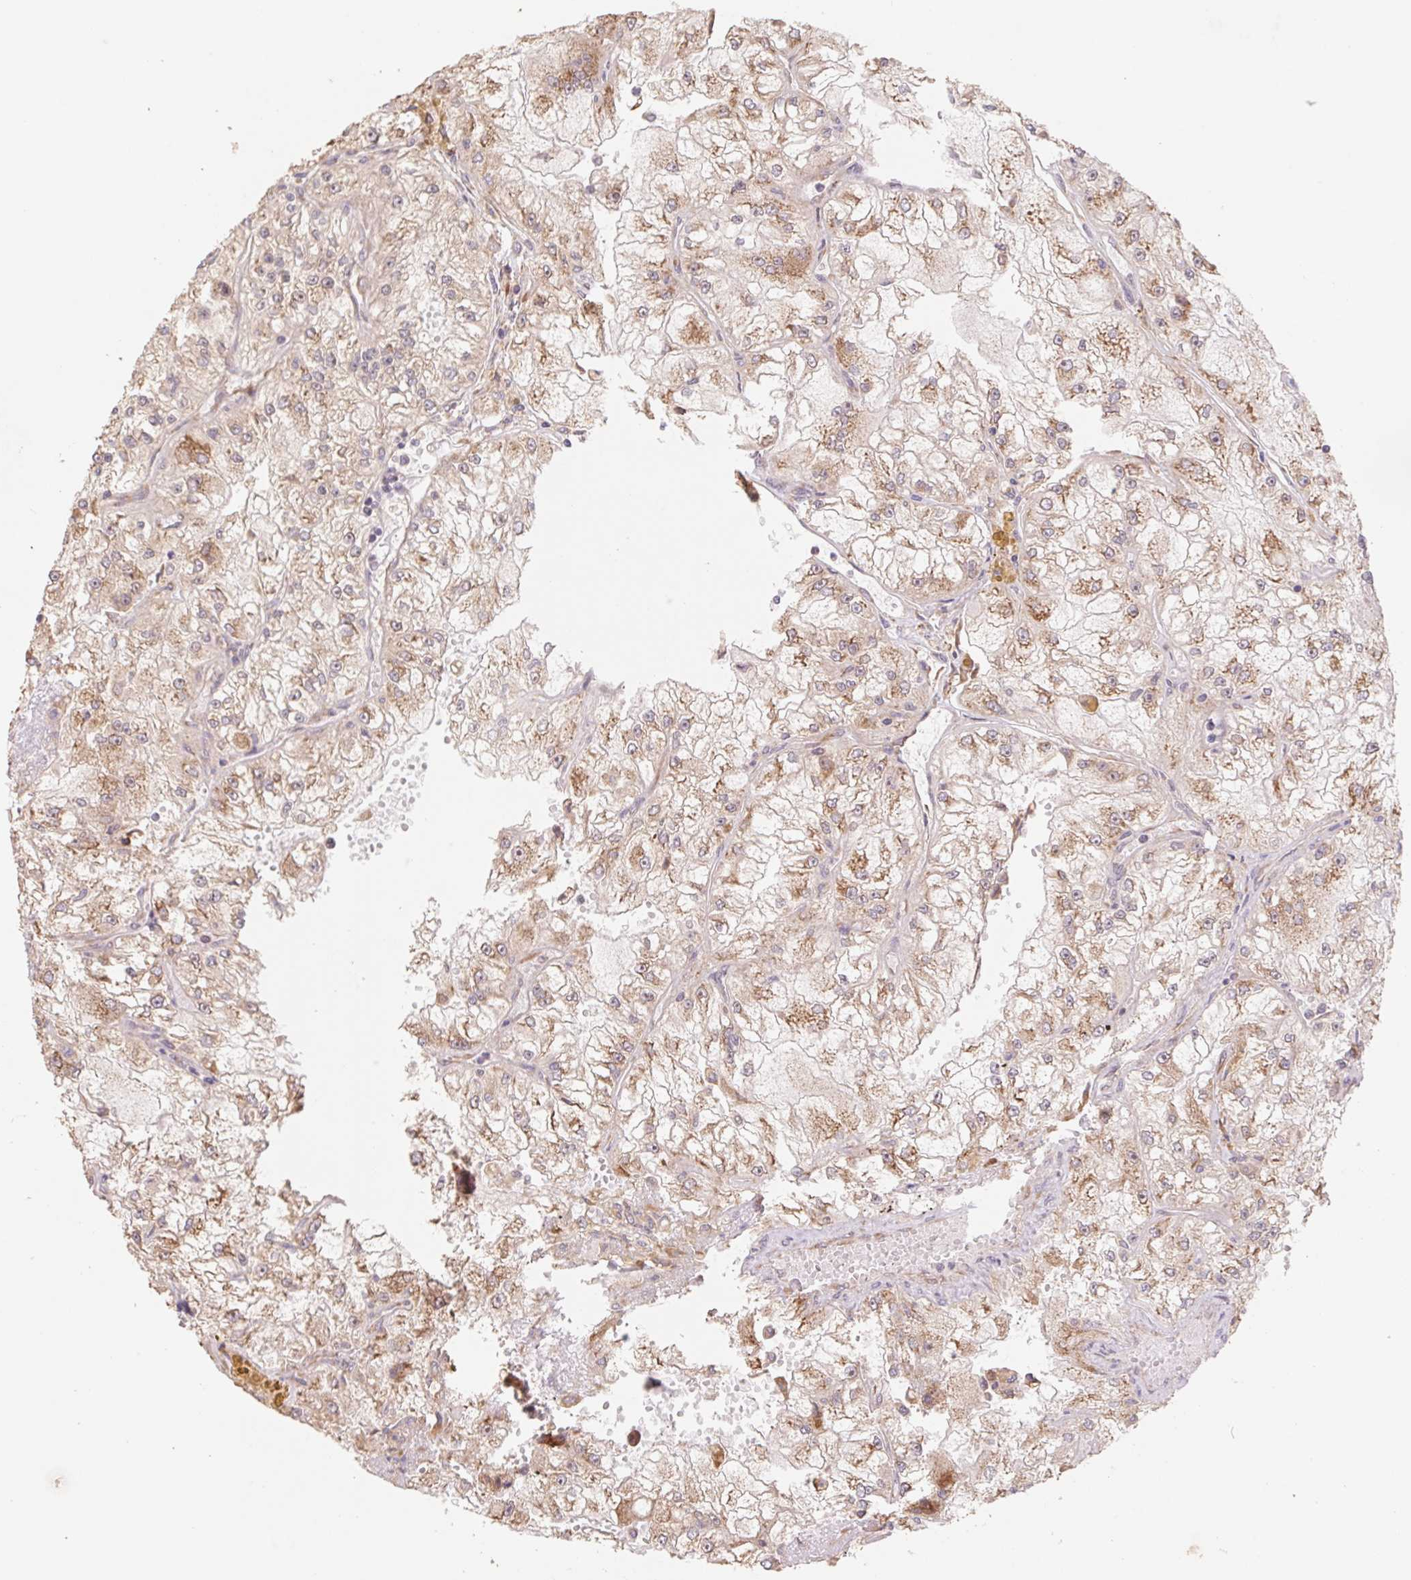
{"staining": {"intensity": "moderate", "quantity": "25%-75%", "location": "cytoplasmic/membranous"}, "tissue": "renal cancer", "cell_type": "Tumor cells", "image_type": "cancer", "snomed": [{"axis": "morphology", "description": "Adenocarcinoma, NOS"}, {"axis": "topography", "description": "Kidney"}], "caption": "About 25%-75% of tumor cells in renal adenocarcinoma demonstrate moderate cytoplasmic/membranous protein staining as visualized by brown immunohistochemical staining.", "gene": "RPL27A", "patient": {"sex": "female", "age": 72}}